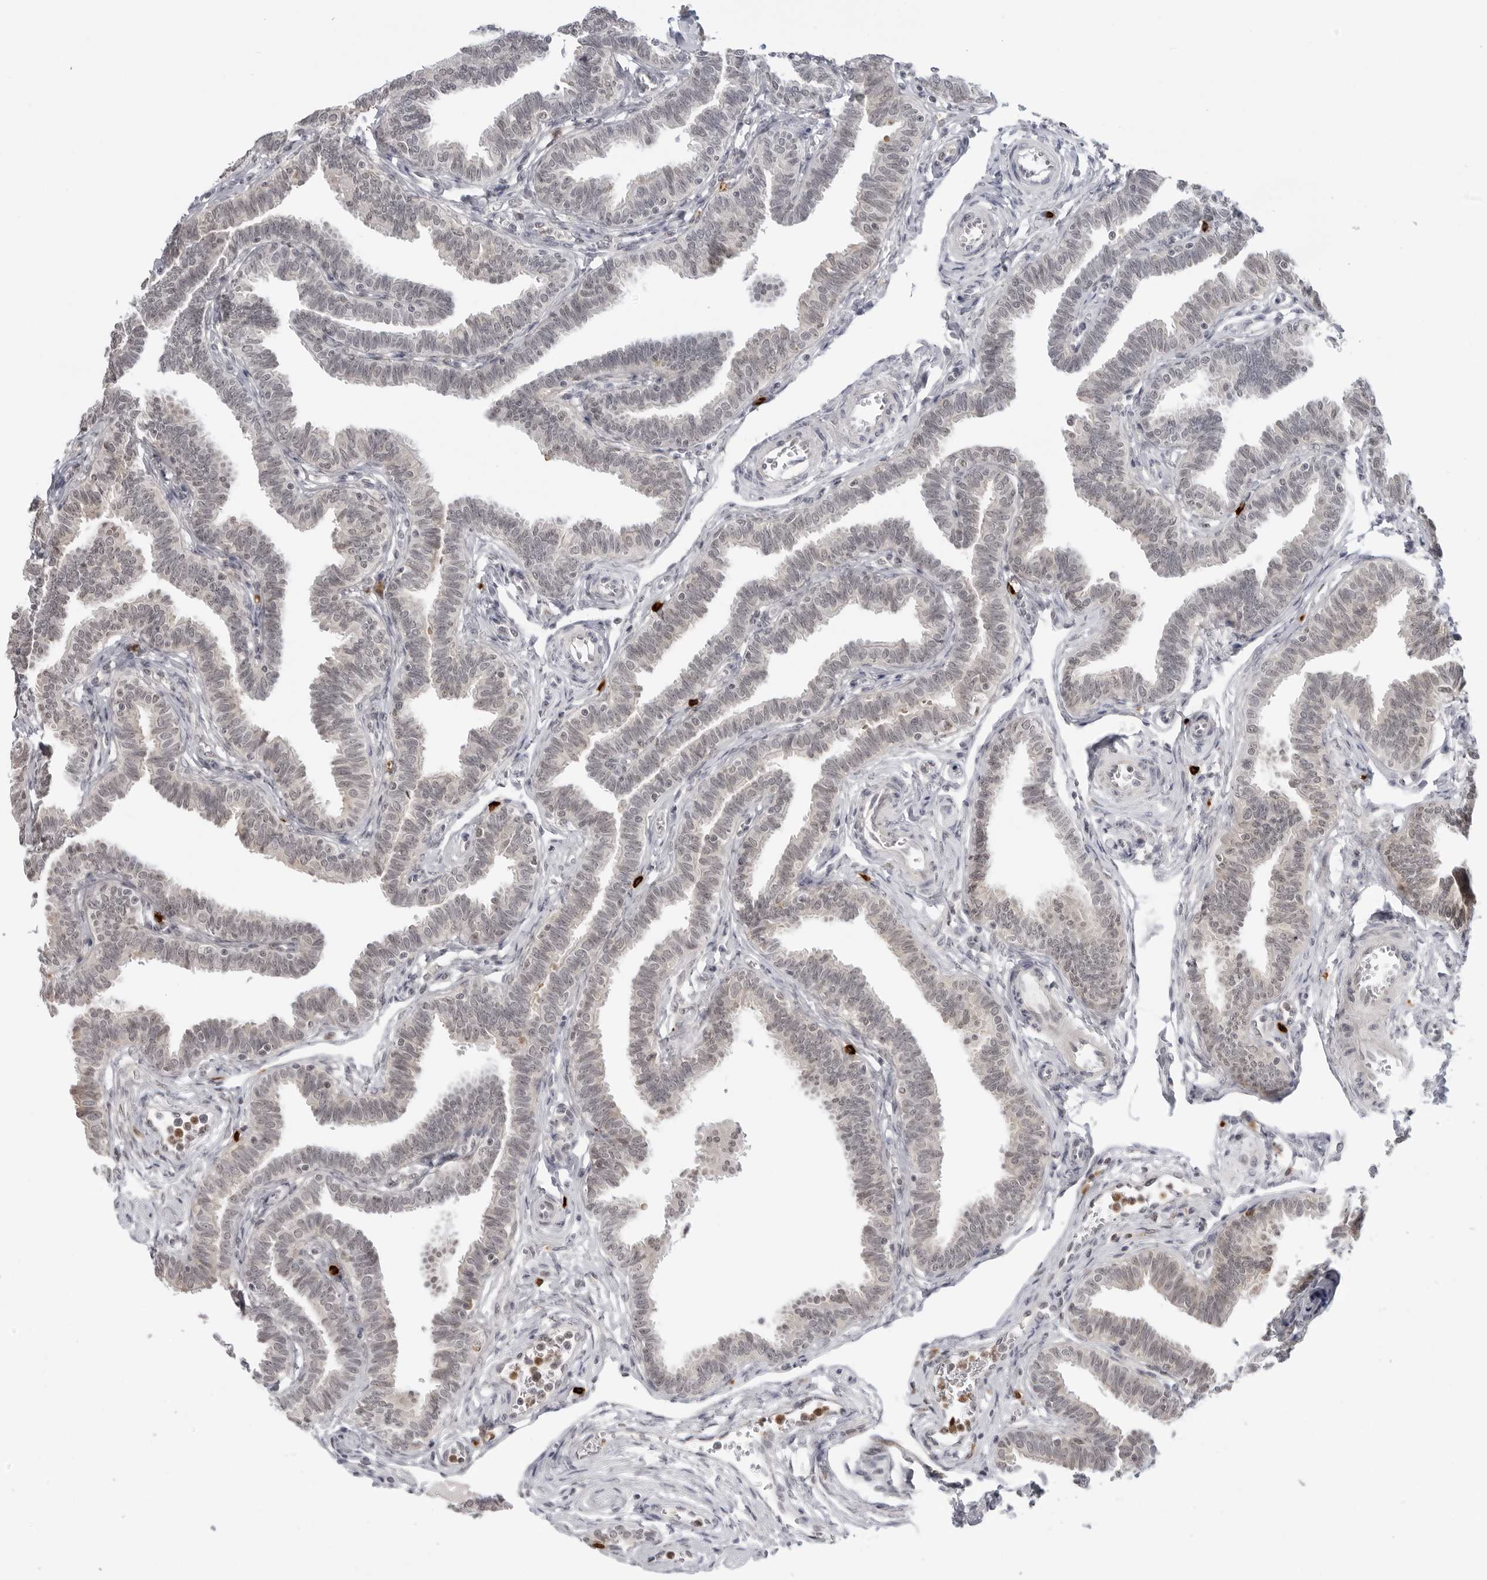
{"staining": {"intensity": "weak", "quantity": "25%-75%", "location": "cytoplasmic/membranous,nuclear"}, "tissue": "fallopian tube", "cell_type": "Glandular cells", "image_type": "normal", "snomed": [{"axis": "morphology", "description": "Normal tissue, NOS"}, {"axis": "topography", "description": "Fallopian tube"}, {"axis": "topography", "description": "Ovary"}], "caption": "Glandular cells reveal low levels of weak cytoplasmic/membranous,nuclear positivity in approximately 25%-75% of cells in normal human fallopian tube. Nuclei are stained in blue.", "gene": "SUGCT", "patient": {"sex": "female", "age": 23}}